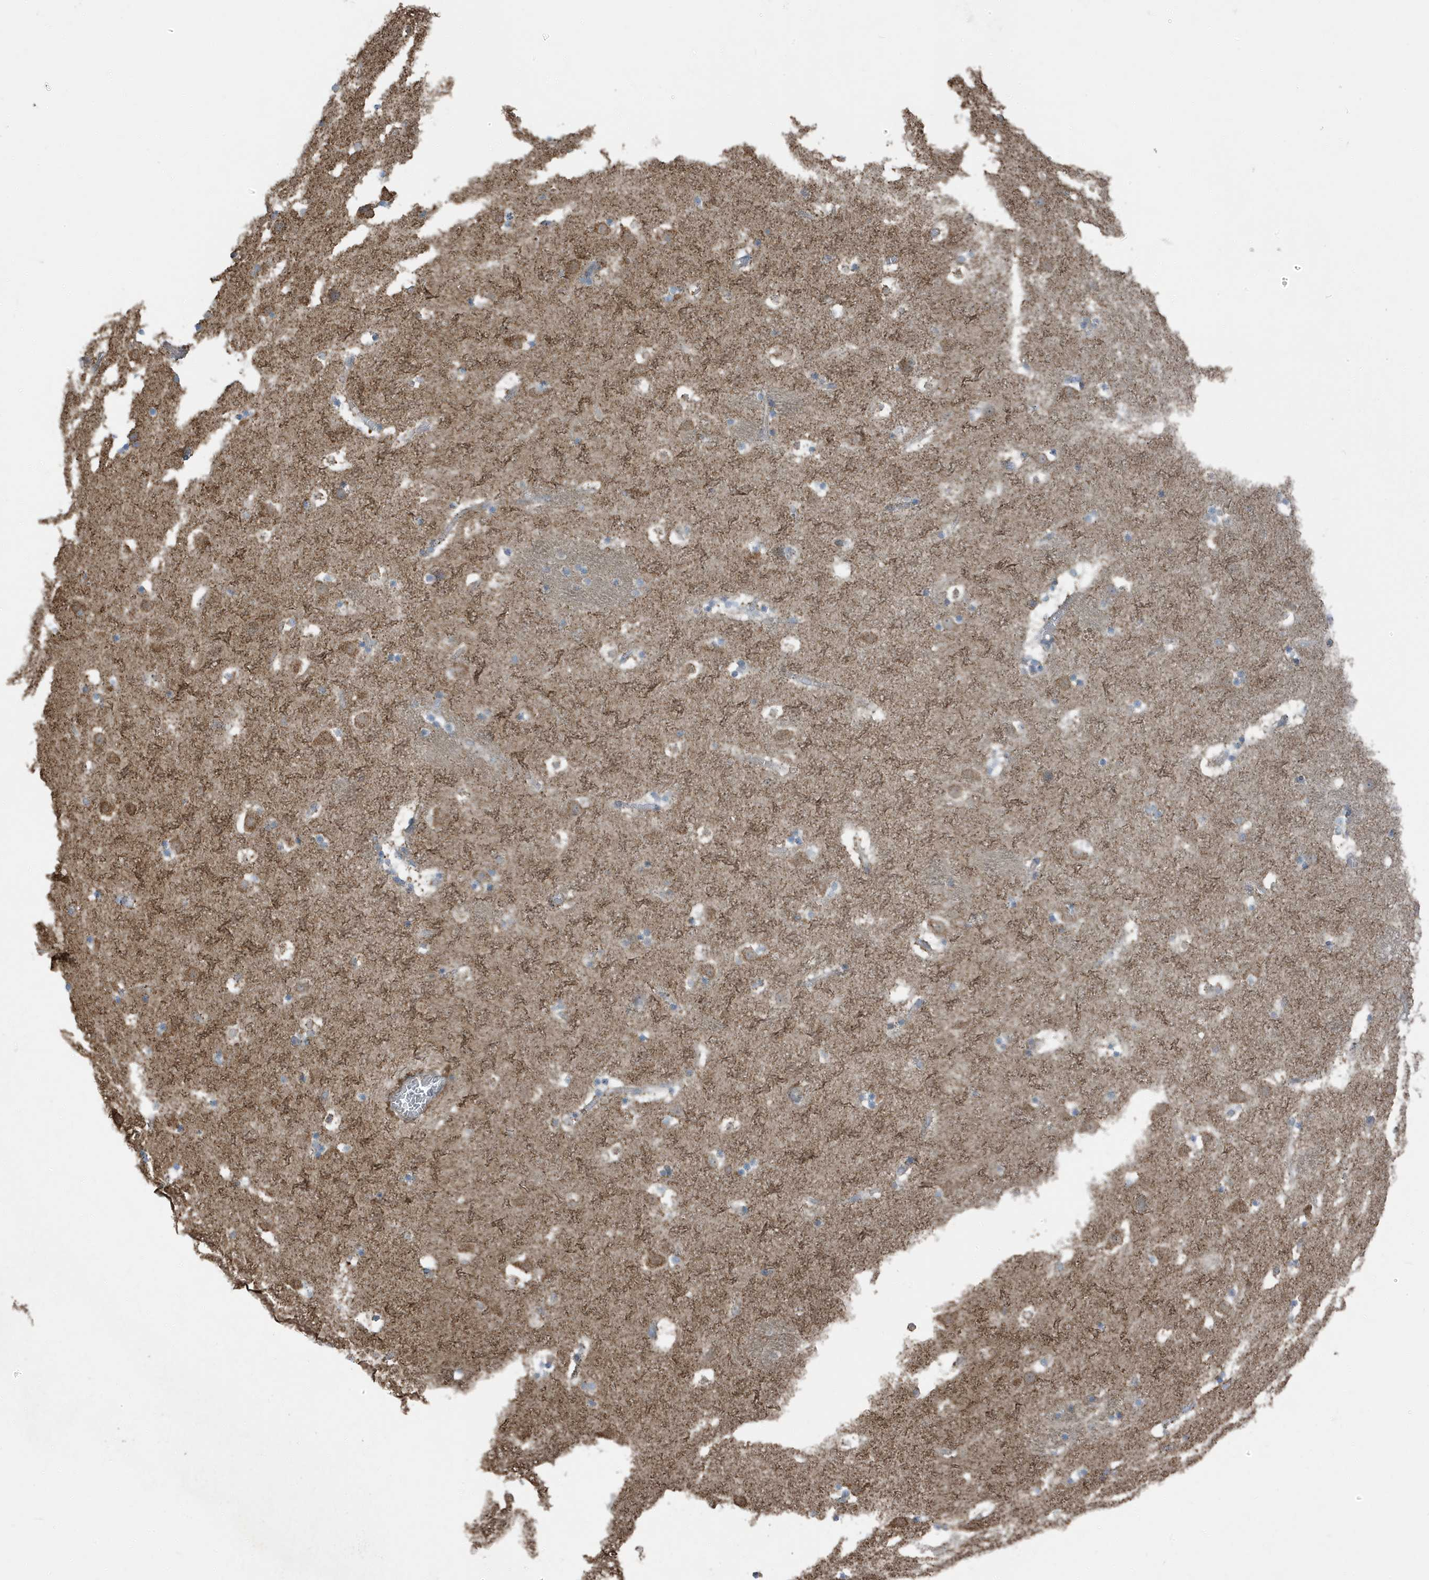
{"staining": {"intensity": "weak", "quantity": "<25%", "location": "cytoplasmic/membranous"}, "tissue": "caudate", "cell_type": "Glial cells", "image_type": "normal", "snomed": [{"axis": "morphology", "description": "Normal tissue, NOS"}, {"axis": "topography", "description": "Lateral ventricle wall"}], "caption": "Immunohistochemistry (IHC) of unremarkable caudate reveals no positivity in glial cells.", "gene": "AZI2", "patient": {"sex": "male", "age": 45}}